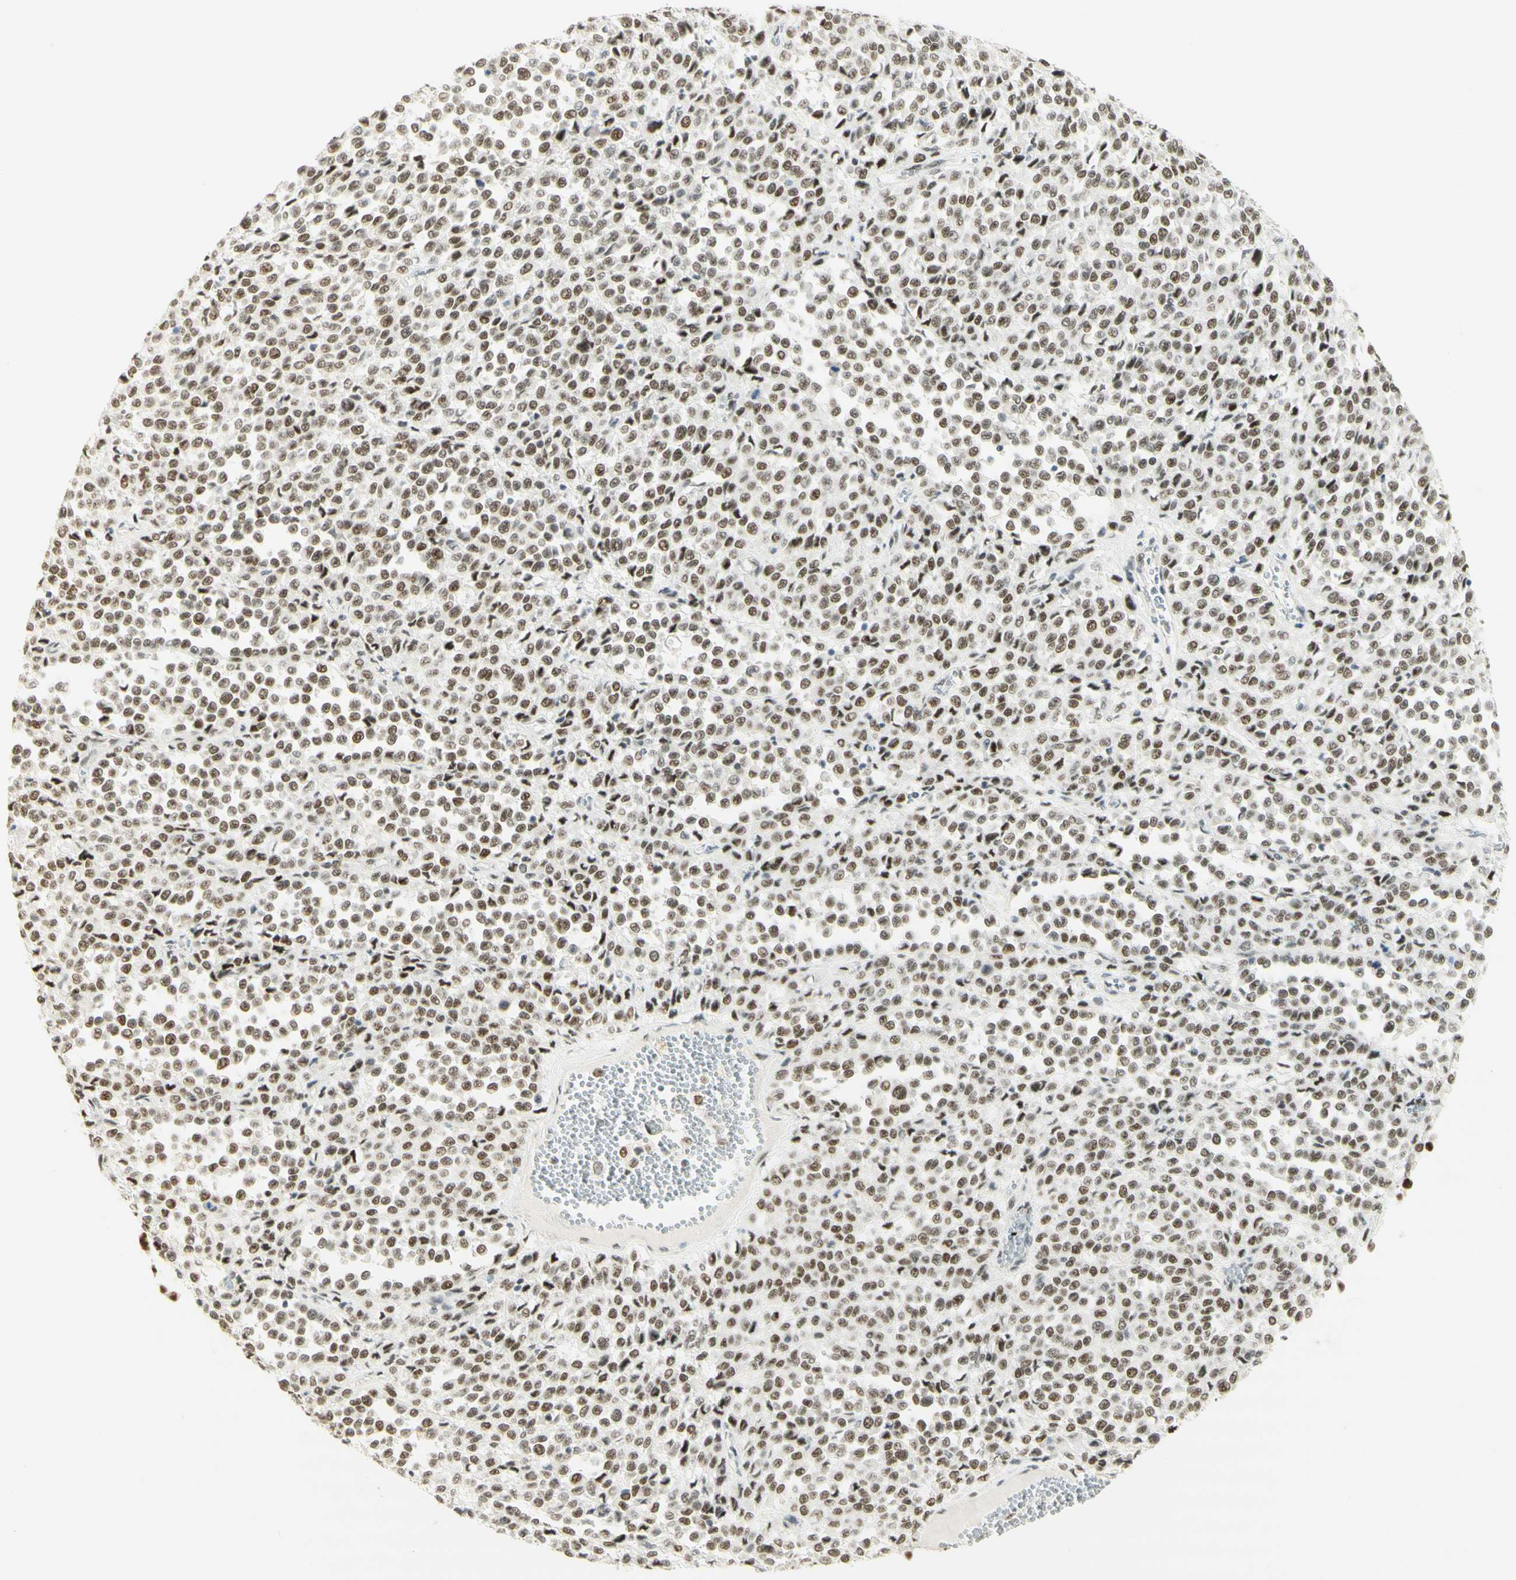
{"staining": {"intensity": "weak", "quantity": ">75%", "location": "nuclear"}, "tissue": "melanoma", "cell_type": "Tumor cells", "image_type": "cancer", "snomed": [{"axis": "morphology", "description": "Malignant melanoma, Metastatic site"}, {"axis": "topography", "description": "Pancreas"}], "caption": "A brown stain labels weak nuclear expression of a protein in malignant melanoma (metastatic site) tumor cells.", "gene": "PMS2", "patient": {"sex": "female", "age": 30}}